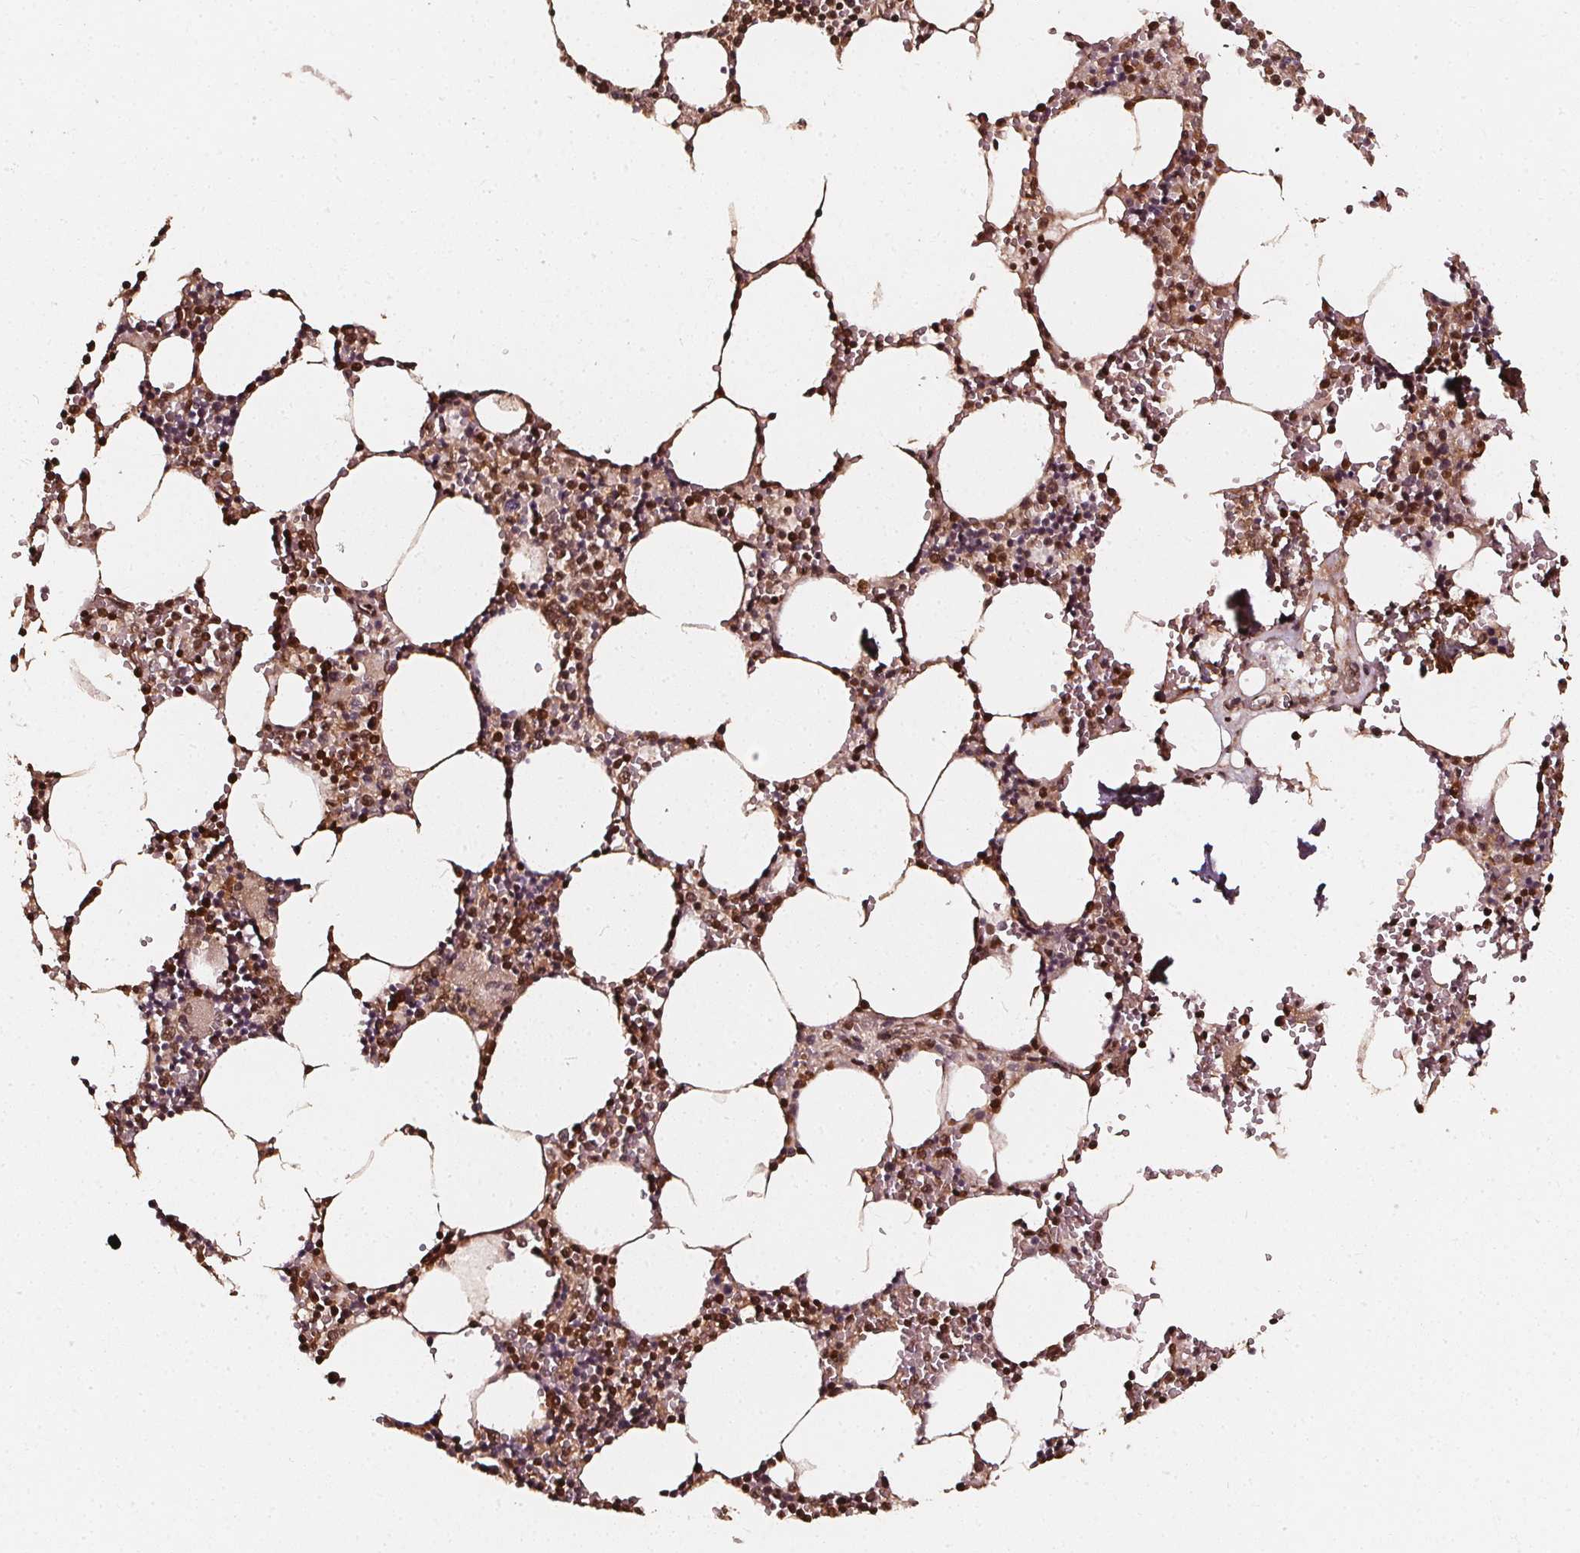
{"staining": {"intensity": "strong", "quantity": ">75%", "location": "nuclear"}, "tissue": "bone marrow", "cell_type": "Hematopoietic cells", "image_type": "normal", "snomed": [{"axis": "morphology", "description": "Normal tissue, NOS"}, {"axis": "topography", "description": "Bone marrow"}], "caption": "IHC of benign human bone marrow reveals high levels of strong nuclear staining in approximately >75% of hematopoietic cells. (DAB IHC, brown staining for protein, blue staining for nuclei).", "gene": "EXOSC9", "patient": {"sex": "male", "age": 54}}